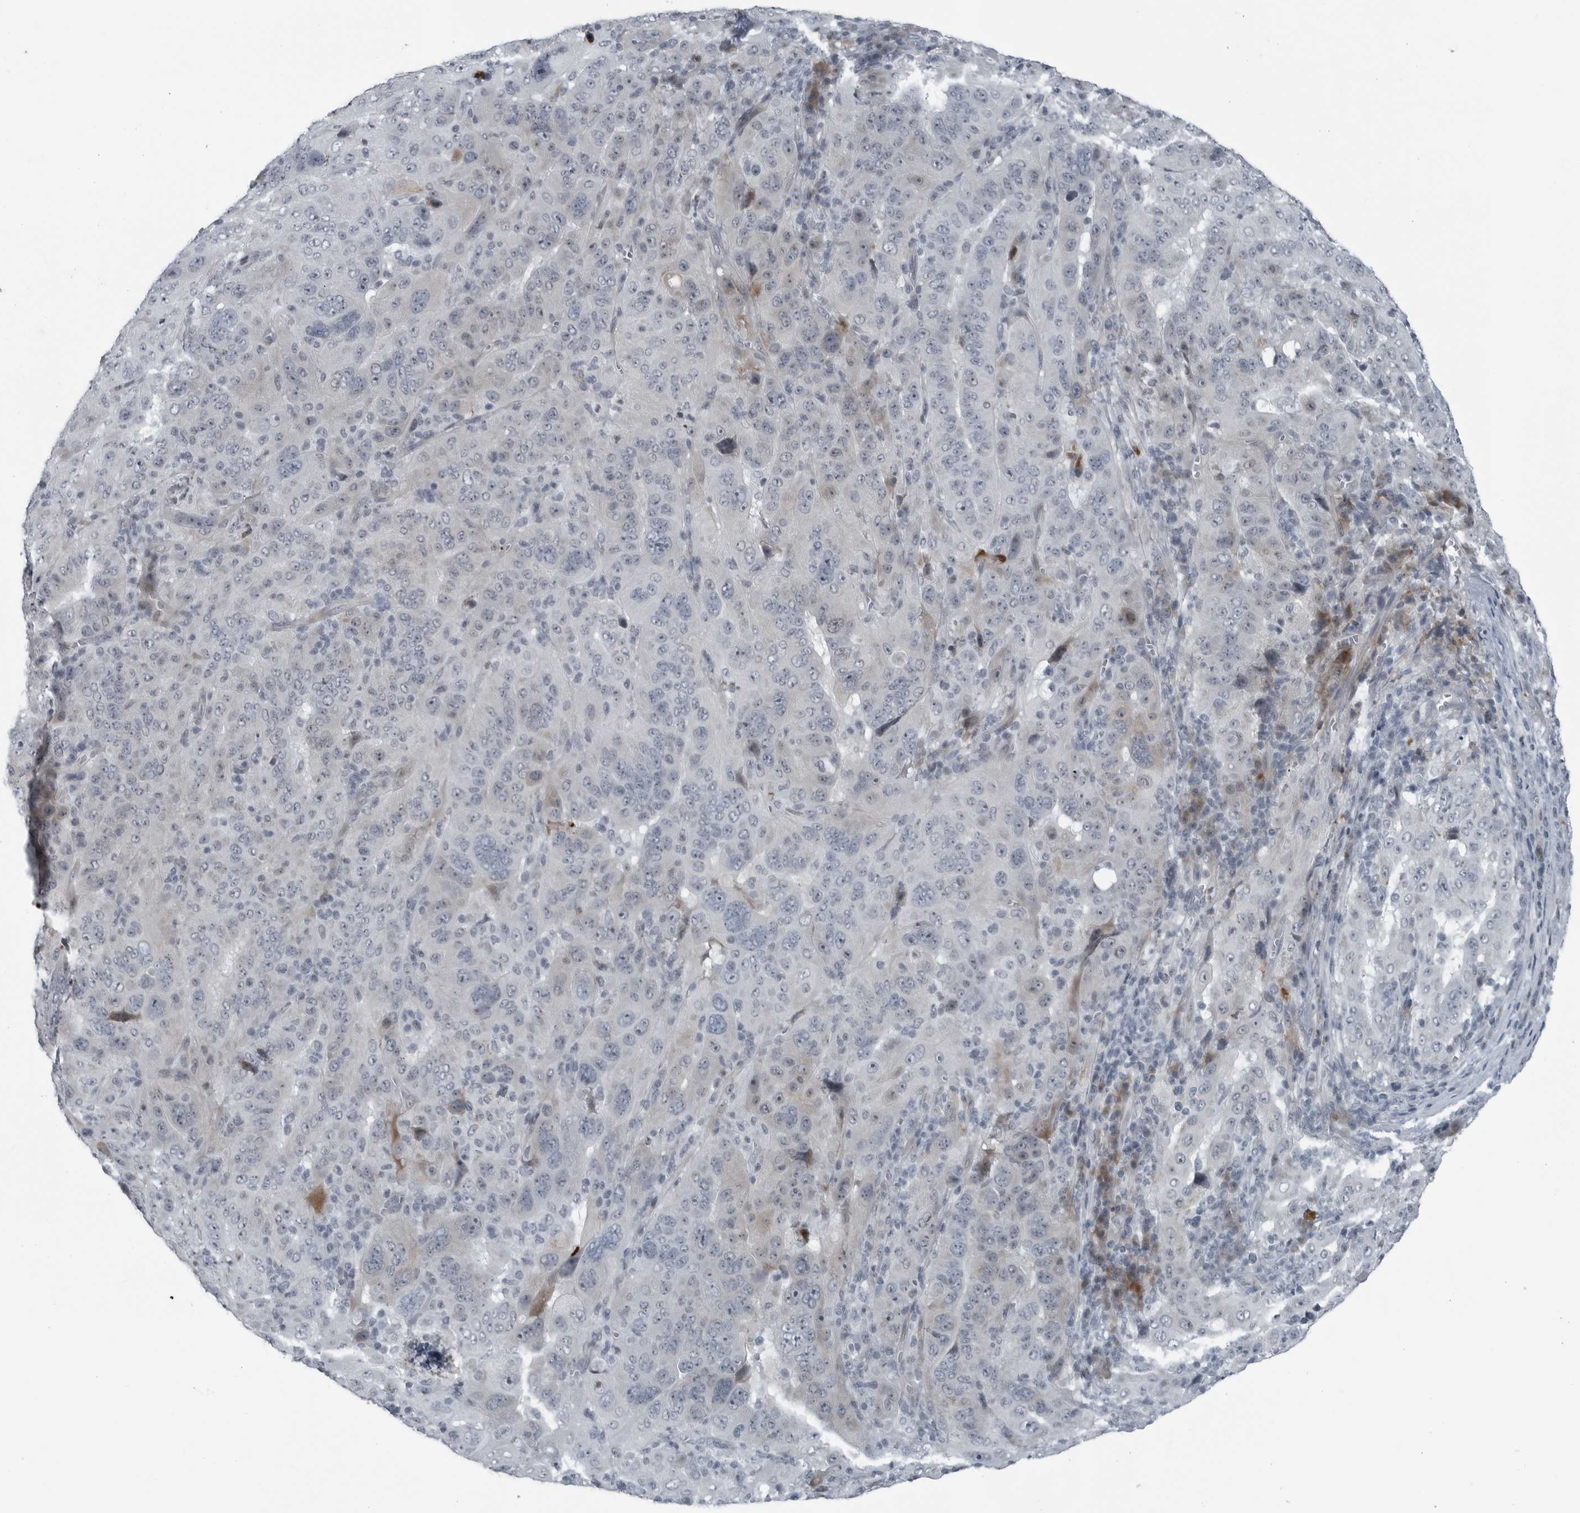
{"staining": {"intensity": "negative", "quantity": "none", "location": "none"}, "tissue": "pancreatic cancer", "cell_type": "Tumor cells", "image_type": "cancer", "snomed": [{"axis": "morphology", "description": "Adenocarcinoma, NOS"}, {"axis": "topography", "description": "Pancreas"}], "caption": "High power microscopy histopathology image of an IHC histopathology image of pancreatic cancer, revealing no significant positivity in tumor cells.", "gene": "DNAAF11", "patient": {"sex": "male", "age": 63}}